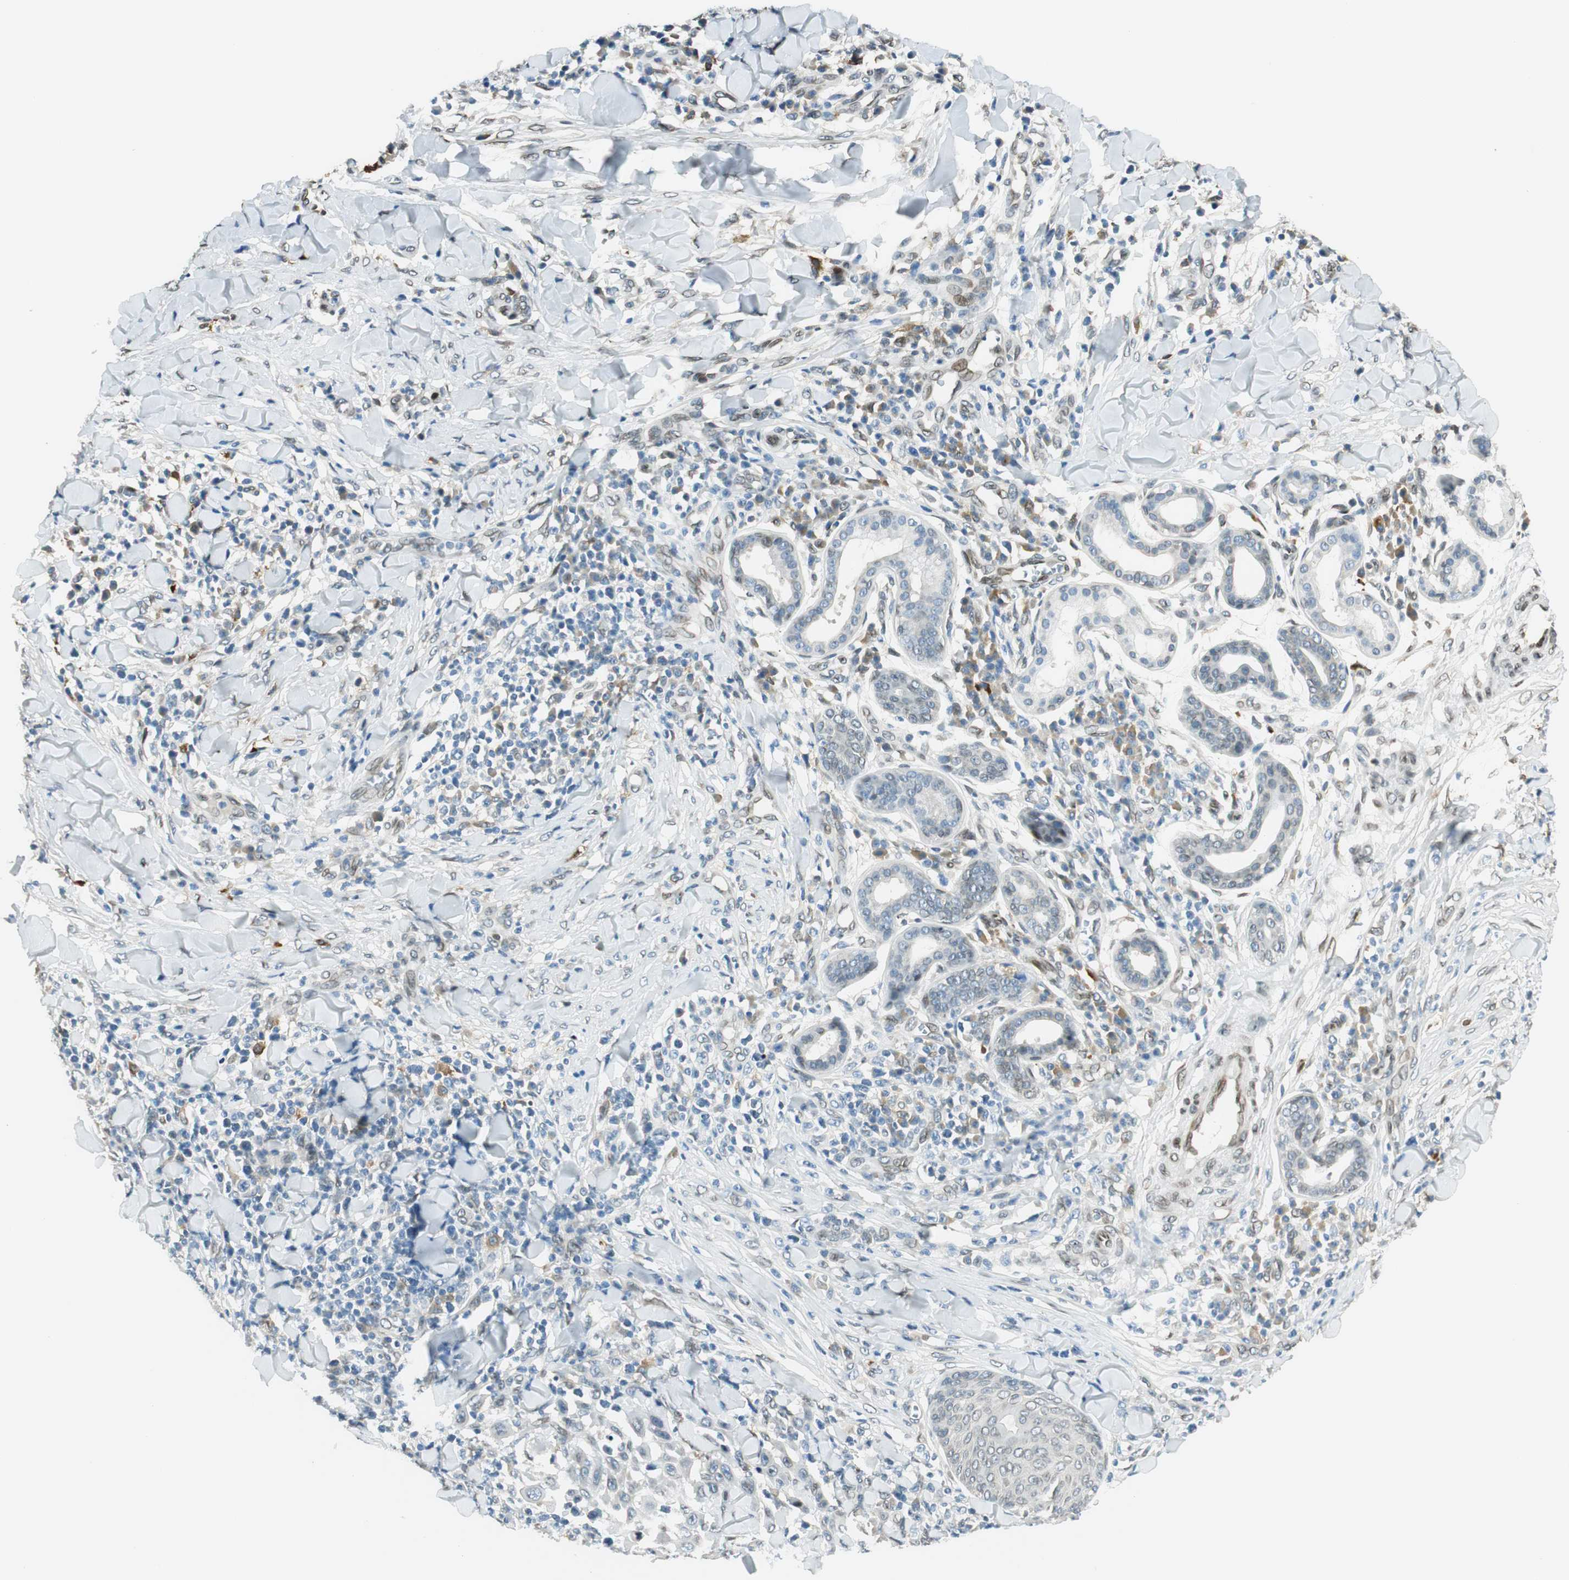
{"staining": {"intensity": "negative", "quantity": "none", "location": "none"}, "tissue": "skin cancer", "cell_type": "Tumor cells", "image_type": "cancer", "snomed": [{"axis": "morphology", "description": "Squamous cell carcinoma, NOS"}, {"axis": "topography", "description": "Skin"}], "caption": "Squamous cell carcinoma (skin) stained for a protein using IHC displays no expression tumor cells.", "gene": "TMEM260", "patient": {"sex": "male", "age": 24}}